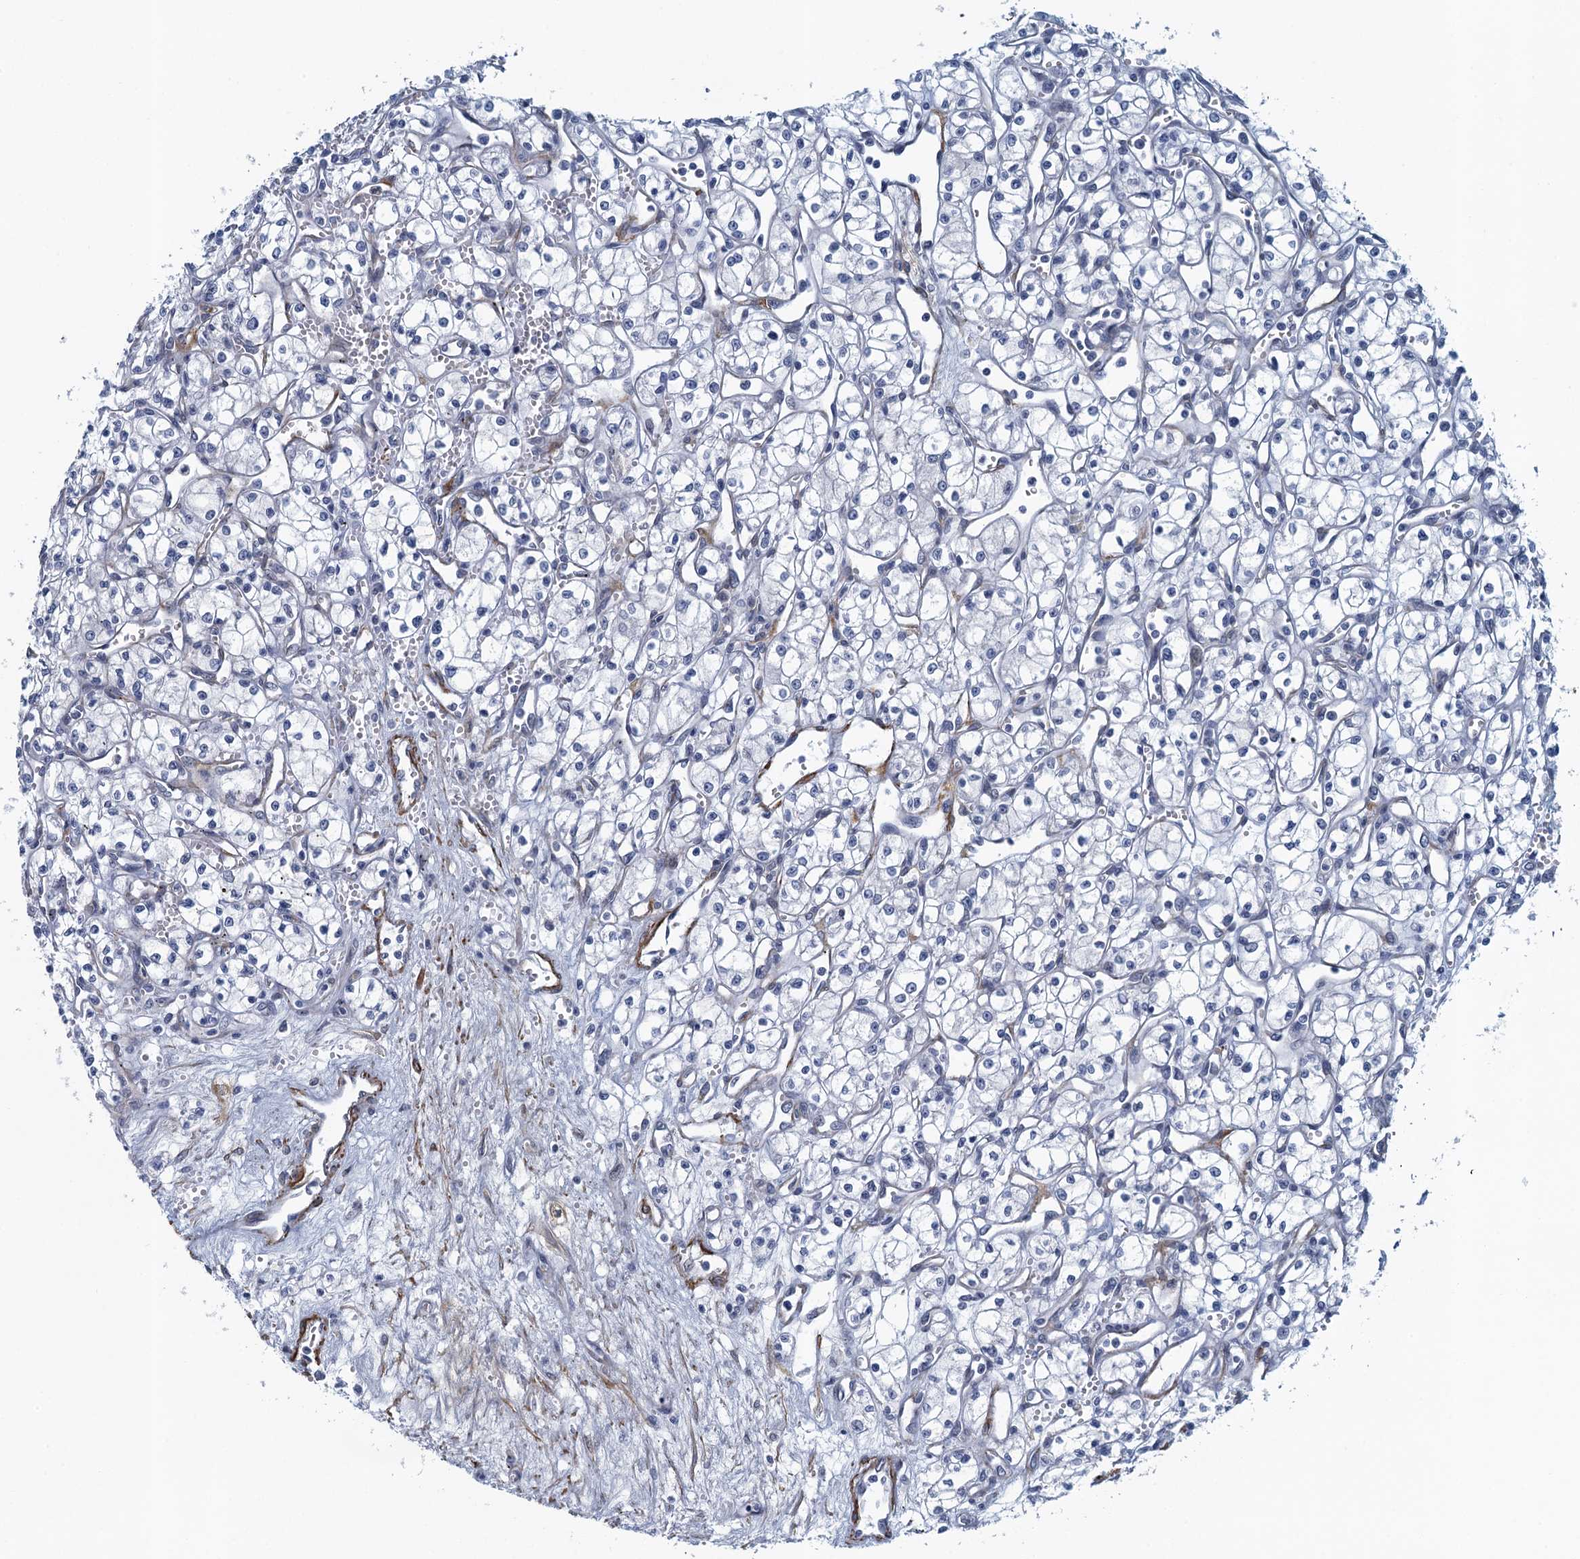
{"staining": {"intensity": "negative", "quantity": "none", "location": "none"}, "tissue": "renal cancer", "cell_type": "Tumor cells", "image_type": "cancer", "snomed": [{"axis": "morphology", "description": "Adenocarcinoma, NOS"}, {"axis": "topography", "description": "Kidney"}], "caption": "High magnification brightfield microscopy of adenocarcinoma (renal) stained with DAB (3,3'-diaminobenzidine) (brown) and counterstained with hematoxylin (blue): tumor cells show no significant staining.", "gene": "ALG2", "patient": {"sex": "male", "age": 59}}